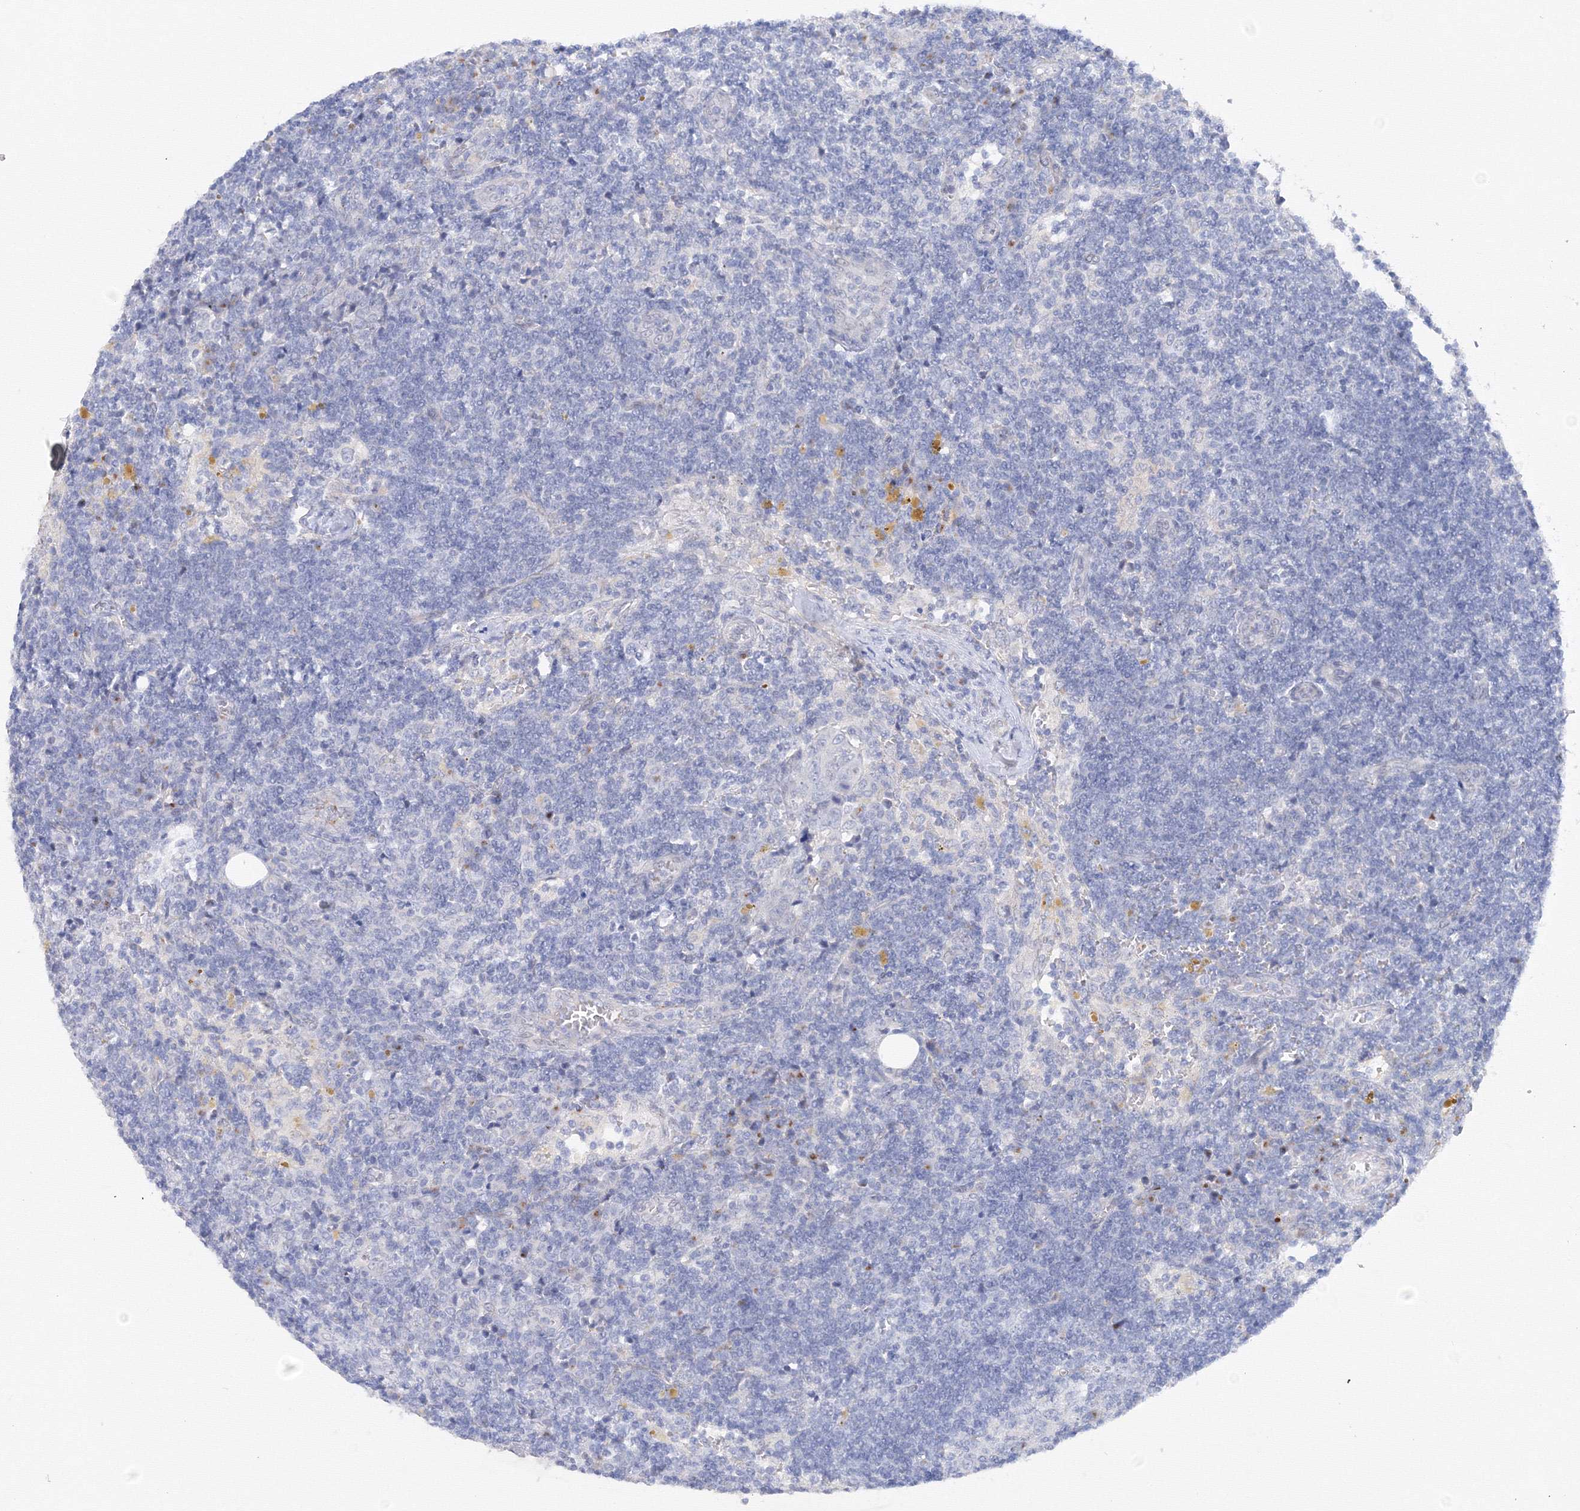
{"staining": {"intensity": "negative", "quantity": "none", "location": "none"}, "tissue": "lymph node", "cell_type": "Germinal center cells", "image_type": "normal", "snomed": [{"axis": "morphology", "description": "Normal tissue, NOS"}, {"axis": "morphology", "description": "Squamous cell carcinoma, metastatic, NOS"}, {"axis": "topography", "description": "Lymph node"}], "caption": "Immunohistochemical staining of unremarkable human lymph node shows no significant expression in germinal center cells.", "gene": "TAMM41", "patient": {"sex": "male", "age": 73}}